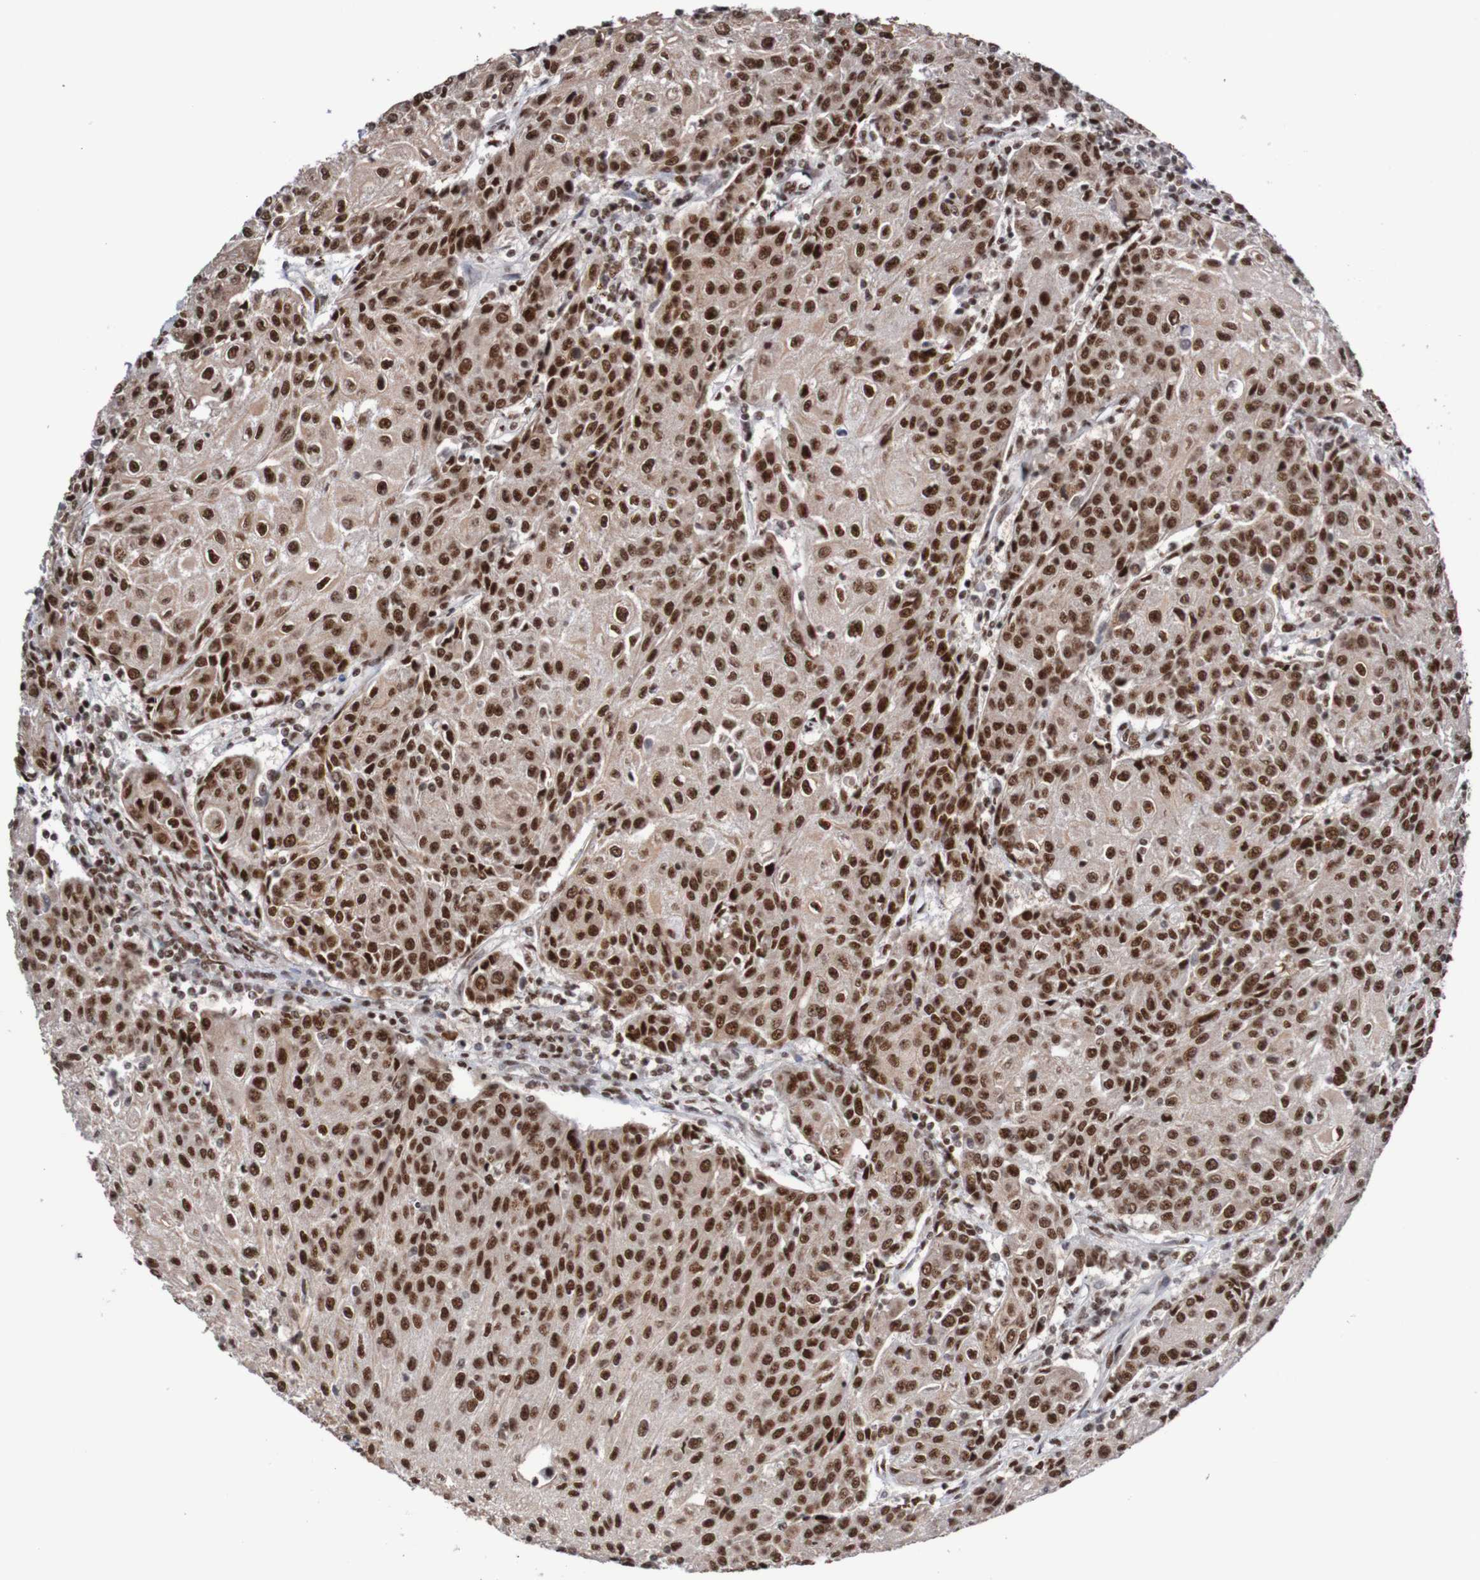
{"staining": {"intensity": "strong", "quantity": ">75%", "location": "nuclear"}, "tissue": "urothelial cancer", "cell_type": "Tumor cells", "image_type": "cancer", "snomed": [{"axis": "morphology", "description": "Urothelial carcinoma, High grade"}, {"axis": "topography", "description": "Urinary bladder"}], "caption": "Human urothelial cancer stained for a protein (brown) exhibits strong nuclear positive positivity in about >75% of tumor cells.", "gene": "CDC5L", "patient": {"sex": "female", "age": 85}}